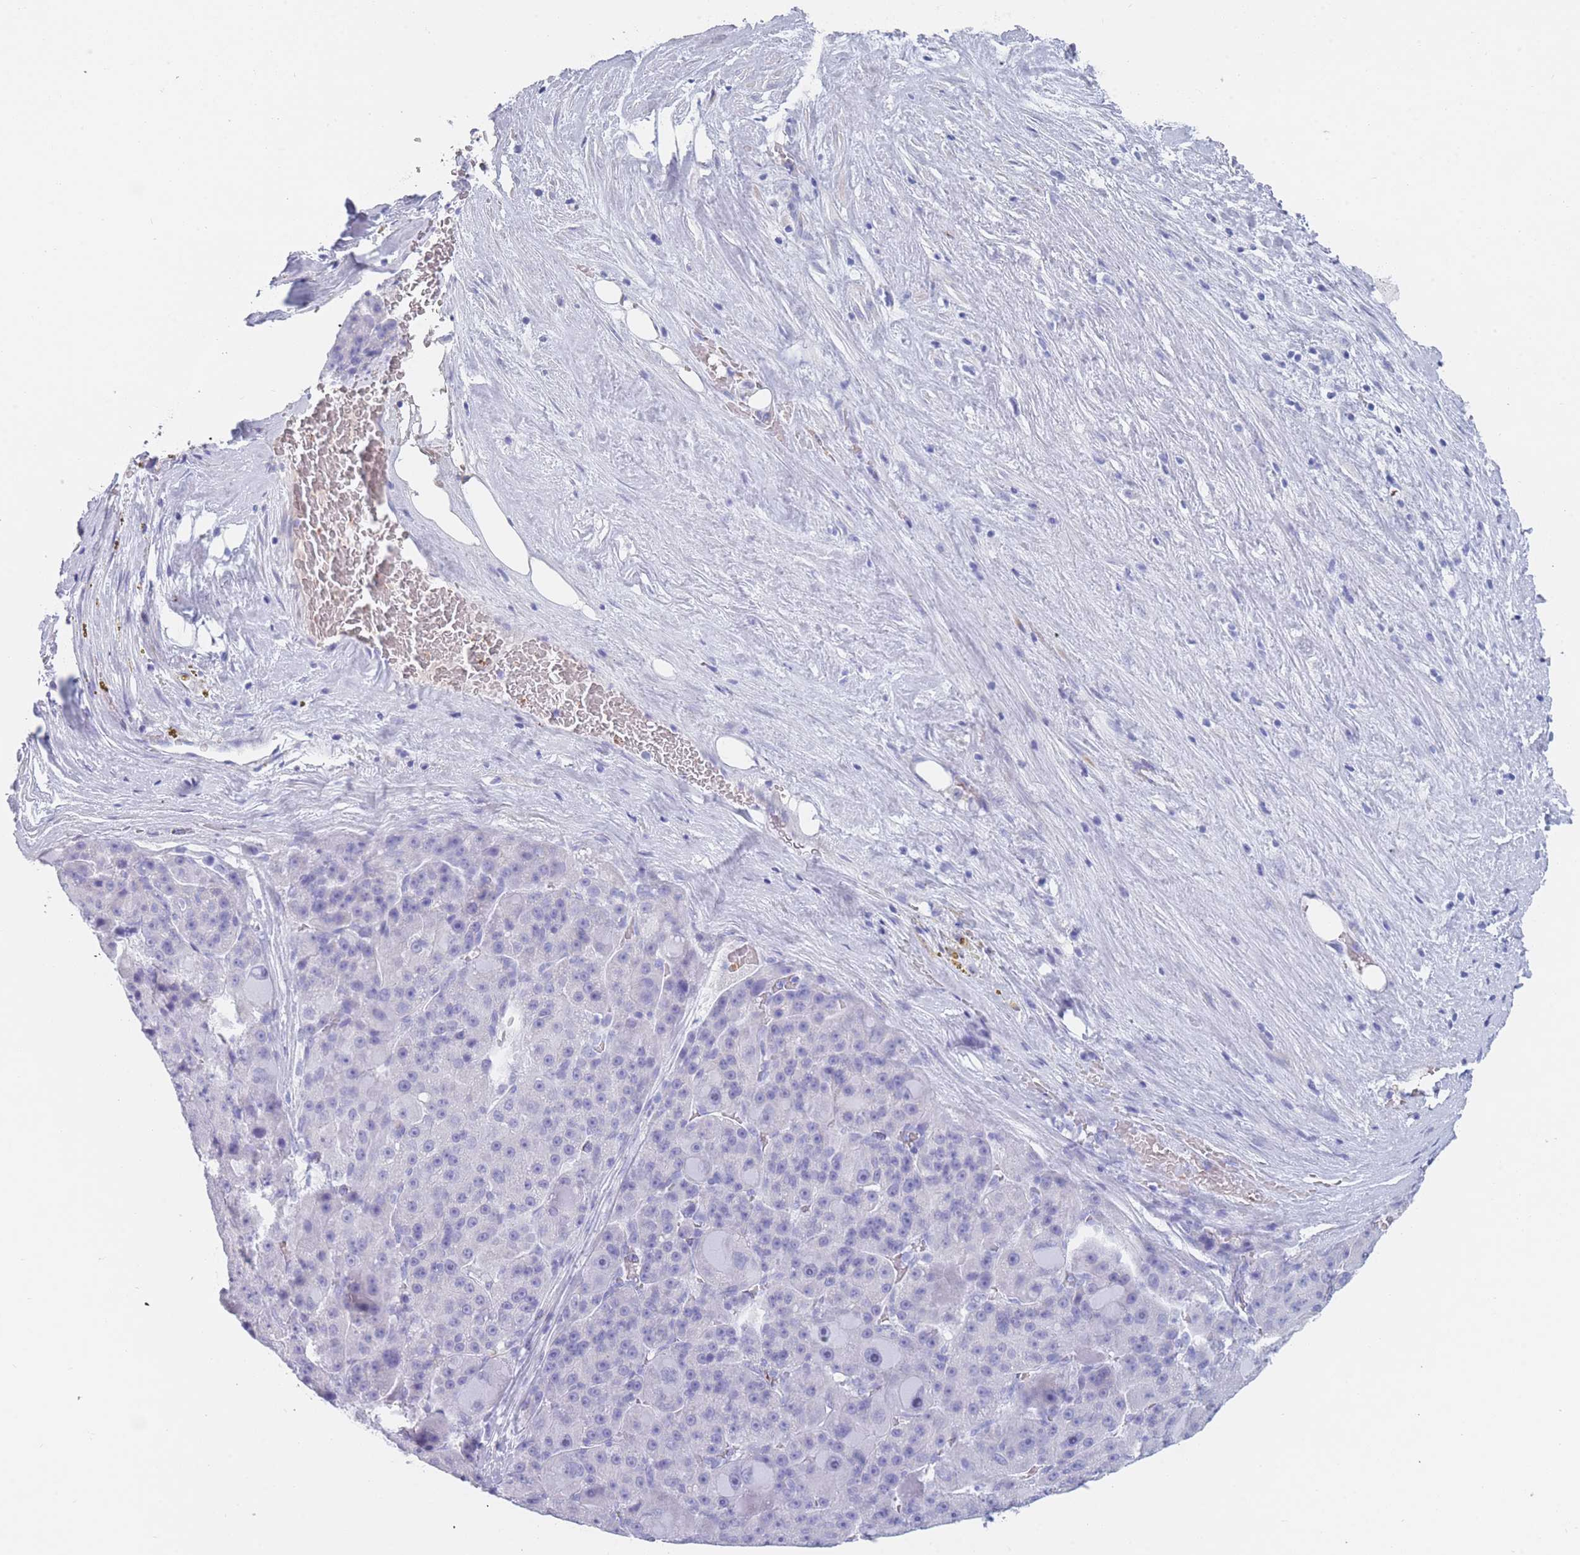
{"staining": {"intensity": "negative", "quantity": "none", "location": "none"}, "tissue": "liver cancer", "cell_type": "Tumor cells", "image_type": "cancer", "snomed": [{"axis": "morphology", "description": "Carcinoma, Hepatocellular, NOS"}, {"axis": "topography", "description": "Liver"}], "caption": "The IHC micrograph has no significant staining in tumor cells of liver hepatocellular carcinoma tissue.", "gene": "OR5D16", "patient": {"sex": "male", "age": 76}}